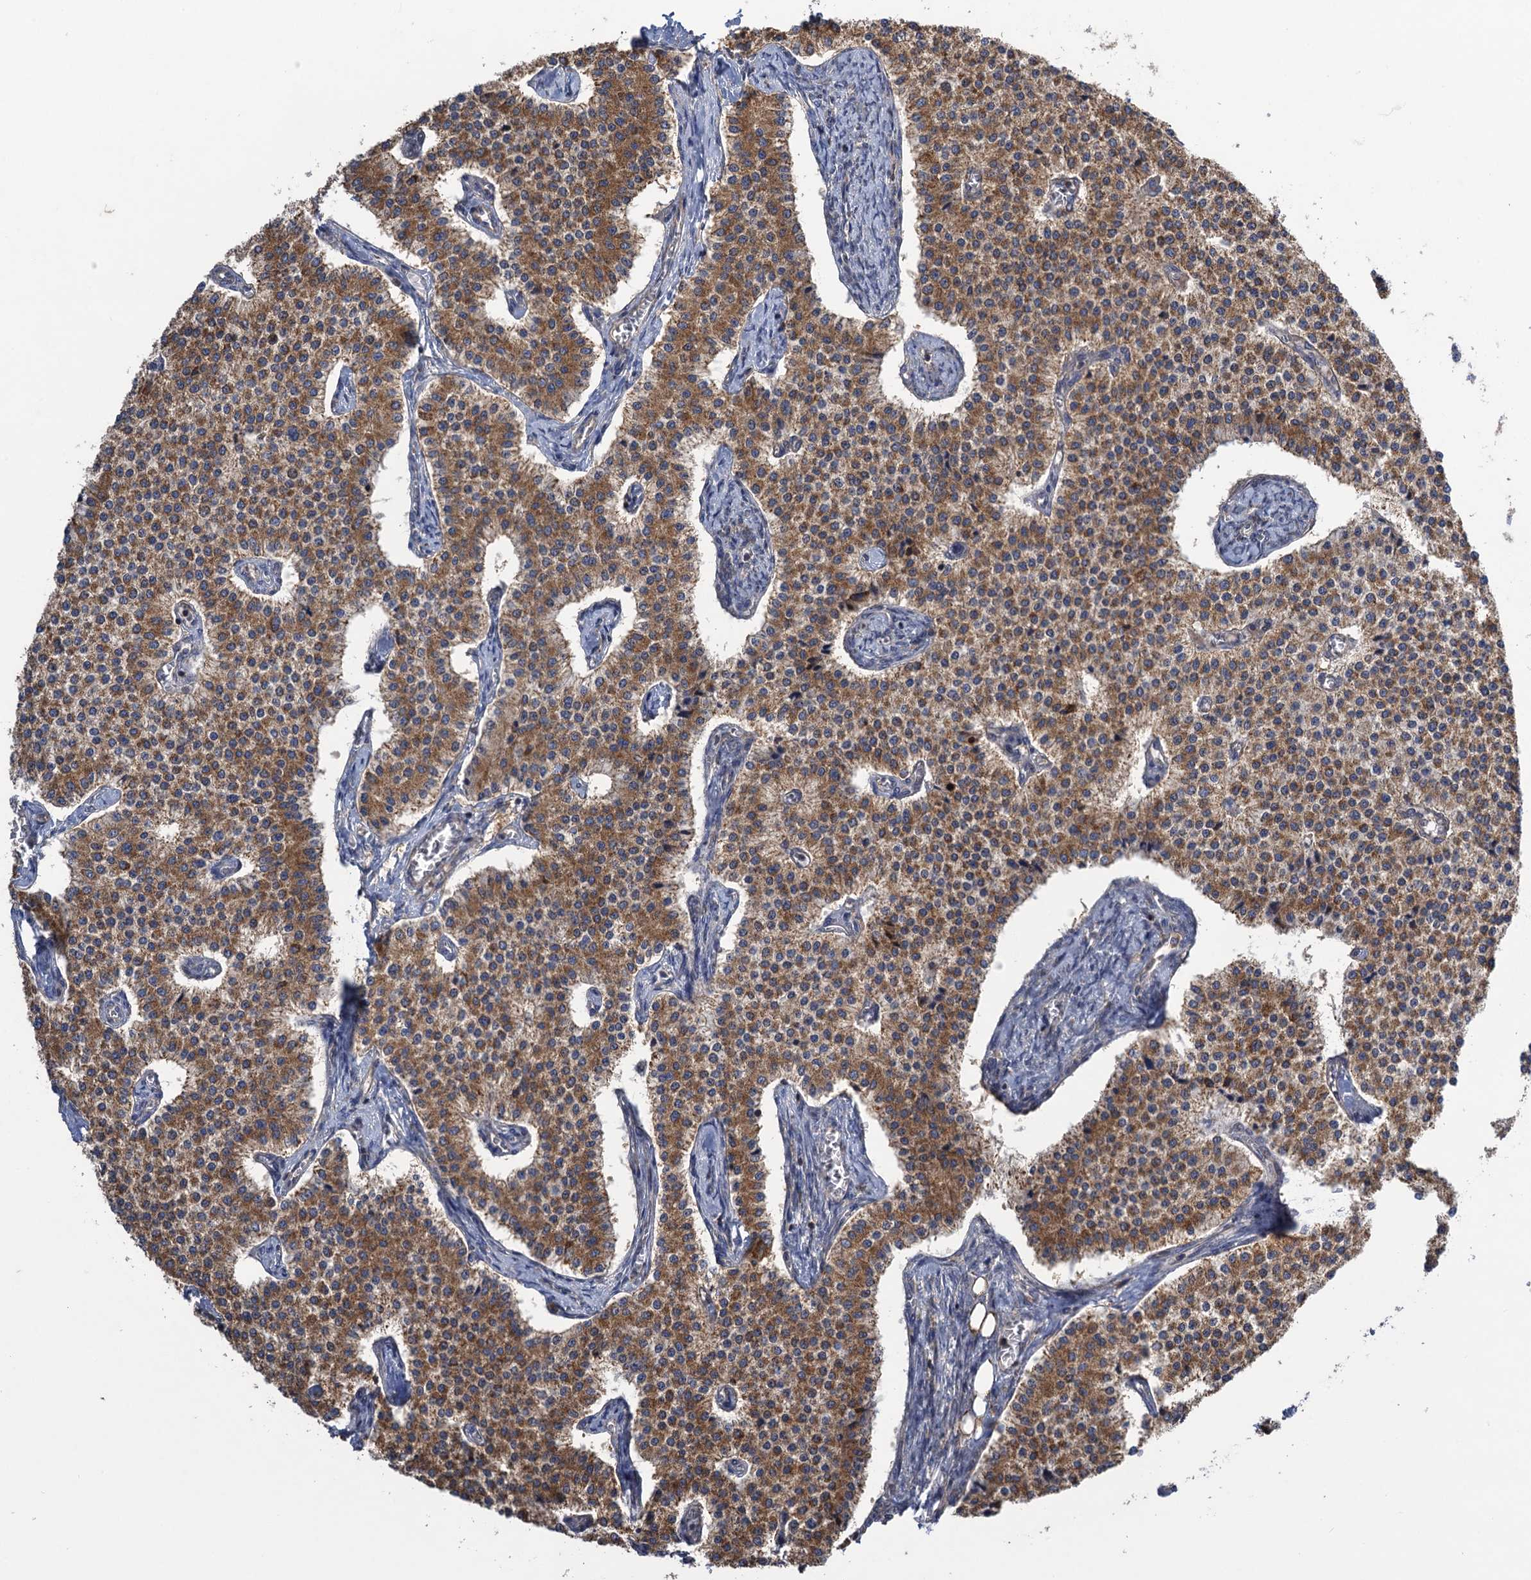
{"staining": {"intensity": "moderate", "quantity": "25%-75%", "location": "cytoplasmic/membranous"}, "tissue": "carcinoid", "cell_type": "Tumor cells", "image_type": "cancer", "snomed": [{"axis": "morphology", "description": "Carcinoid, malignant, NOS"}, {"axis": "topography", "description": "Colon"}], "caption": "Immunohistochemistry (IHC) of carcinoid reveals medium levels of moderate cytoplasmic/membranous positivity in about 25%-75% of tumor cells. (brown staining indicates protein expression, while blue staining denotes nuclei).", "gene": "WDR88", "patient": {"sex": "female", "age": 52}}